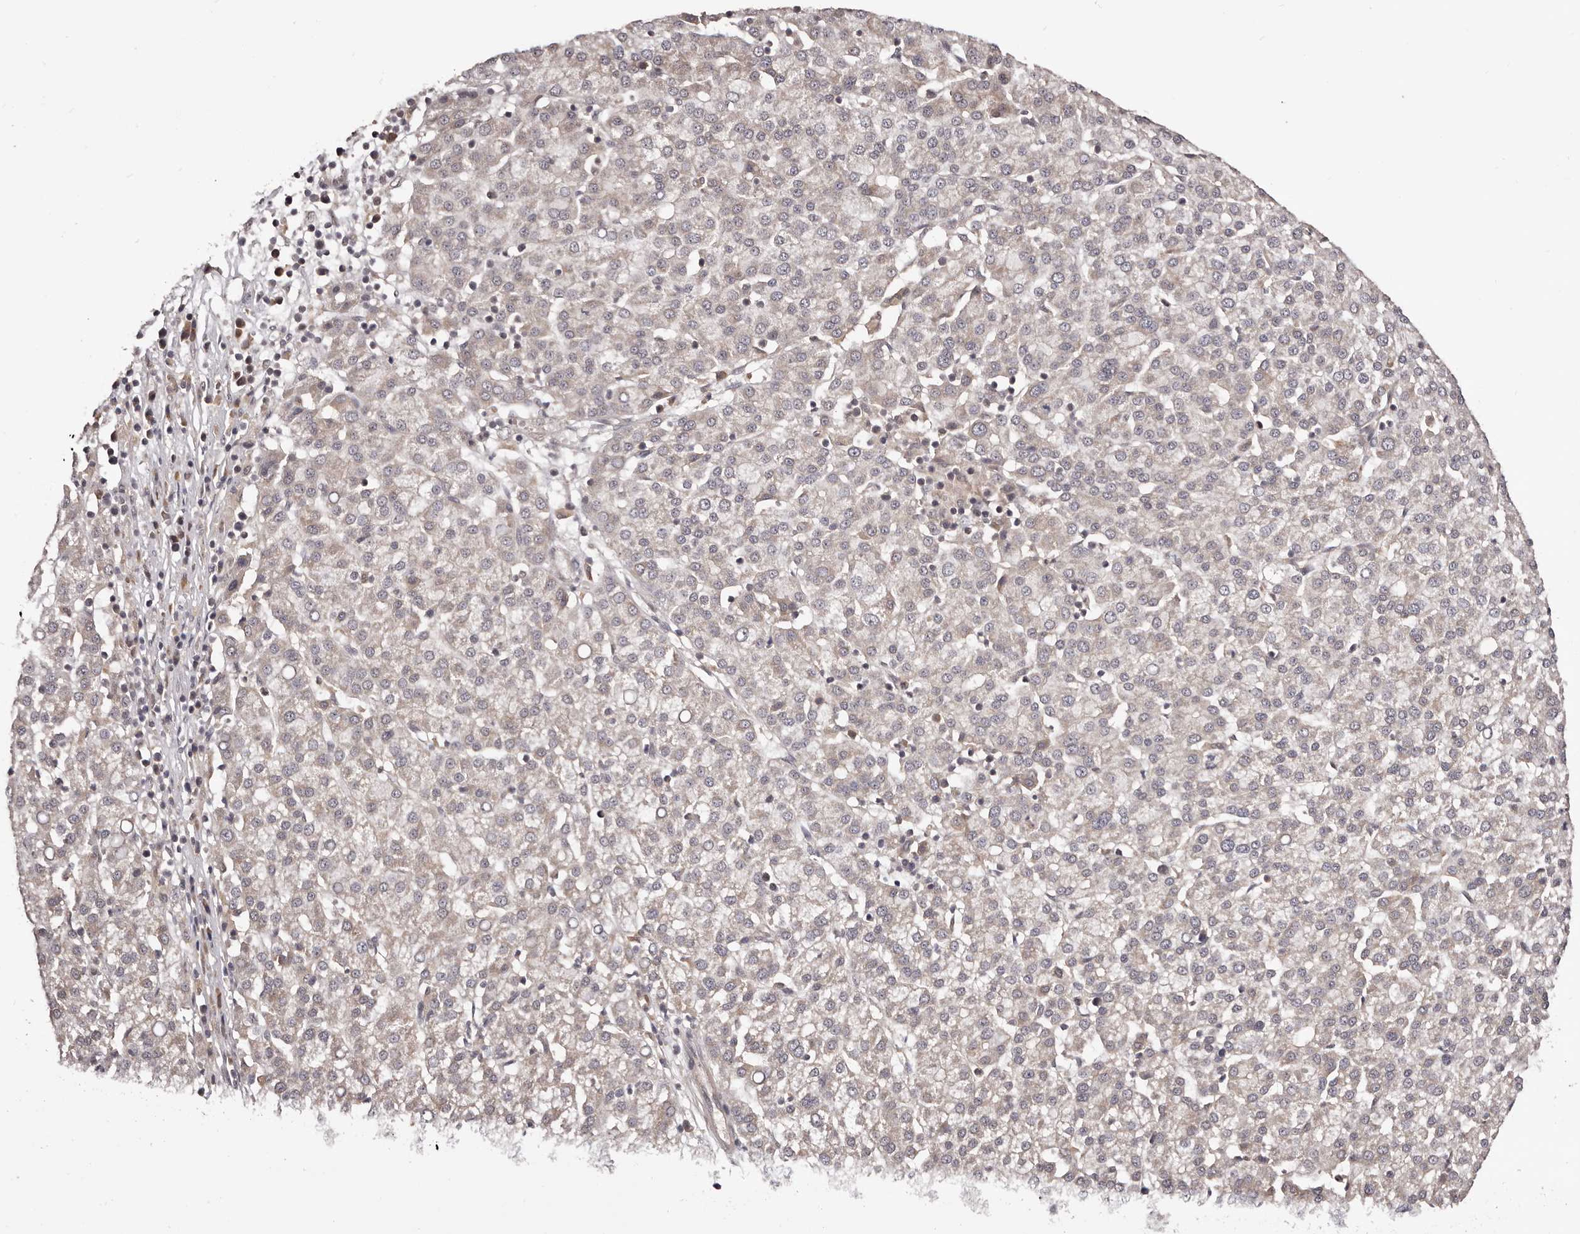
{"staining": {"intensity": "weak", "quantity": ">75%", "location": "cytoplasmic/membranous"}, "tissue": "liver cancer", "cell_type": "Tumor cells", "image_type": "cancer", "snomed": [{"axis": "morphology", "description": "Carcinoma, Hepatocellular, NOS"}, {"axis": "topography", "description": "Liver"}], "caption": "Protein staining of liver cancer (hepatocellular carcinoma) tissue shows weak cytoplasmic/membranous staining in approximately >75% of tumor cells. (brown staining indicates protein expression, while blue staining denotes nuclei).", "gene": "MDP1", "patient": {"sex": "female", "age": 58}}